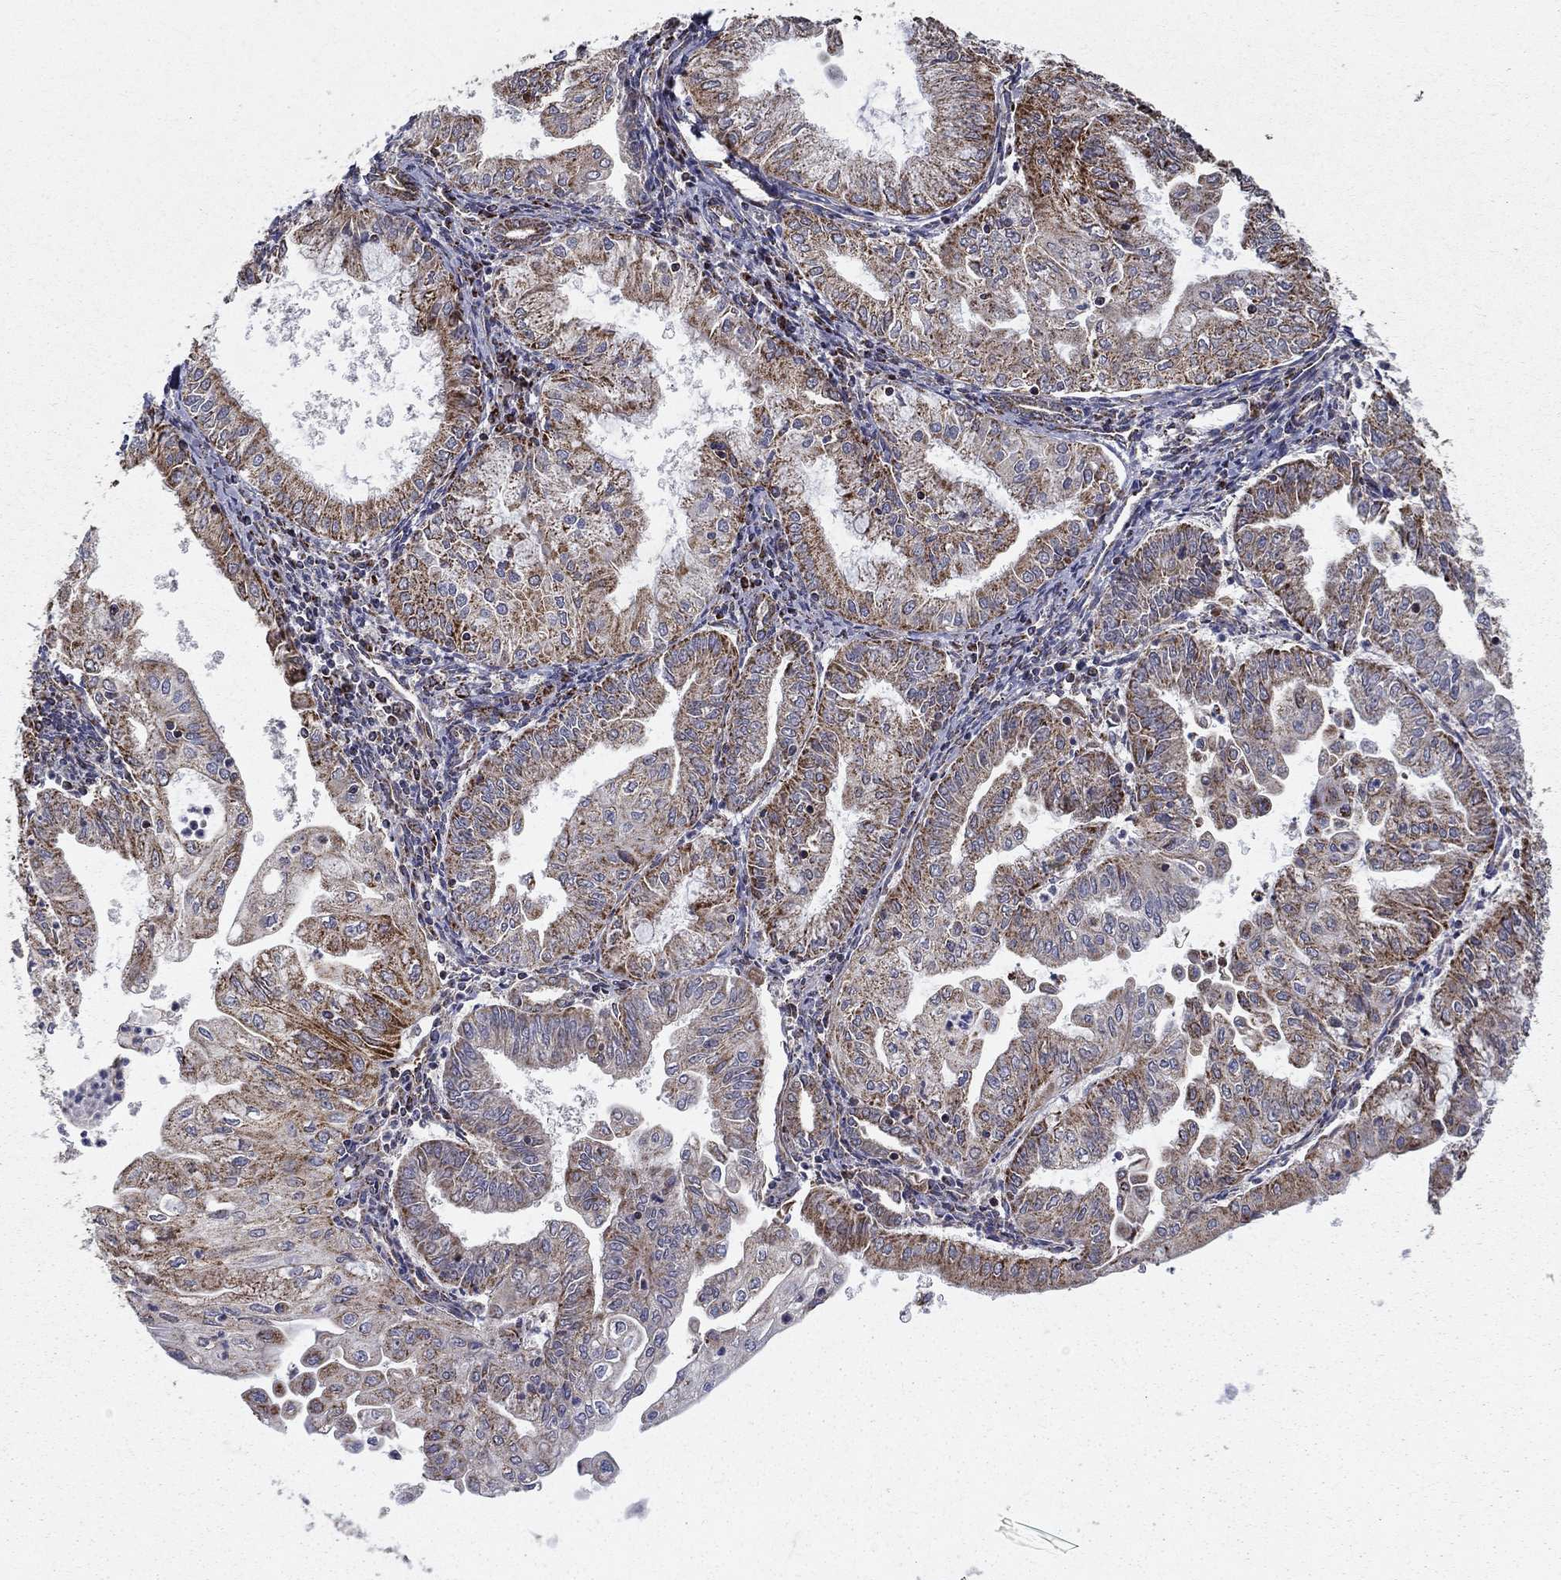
{"staining": {"intensity": "strong", "quantity": "<25%", "location": "cytoplasmic/membranous"}, "tissue": "endometrial cancer", "cell_type": "Tumor cells", "image_type": "cancer", "snomed": [{"axis": "morphology", "description": "Adenocarcinoma, NOS"}, {"axis": "topography", "description": "Endometrium"}], "caption": "Protein staining shows strong cytoplasmic/membranous expression in about <25% of tumor cells in adenocarcinoma (endometrial).", "gene": "NDUFS8", "patient": {"sex": "female", "age": 56}}